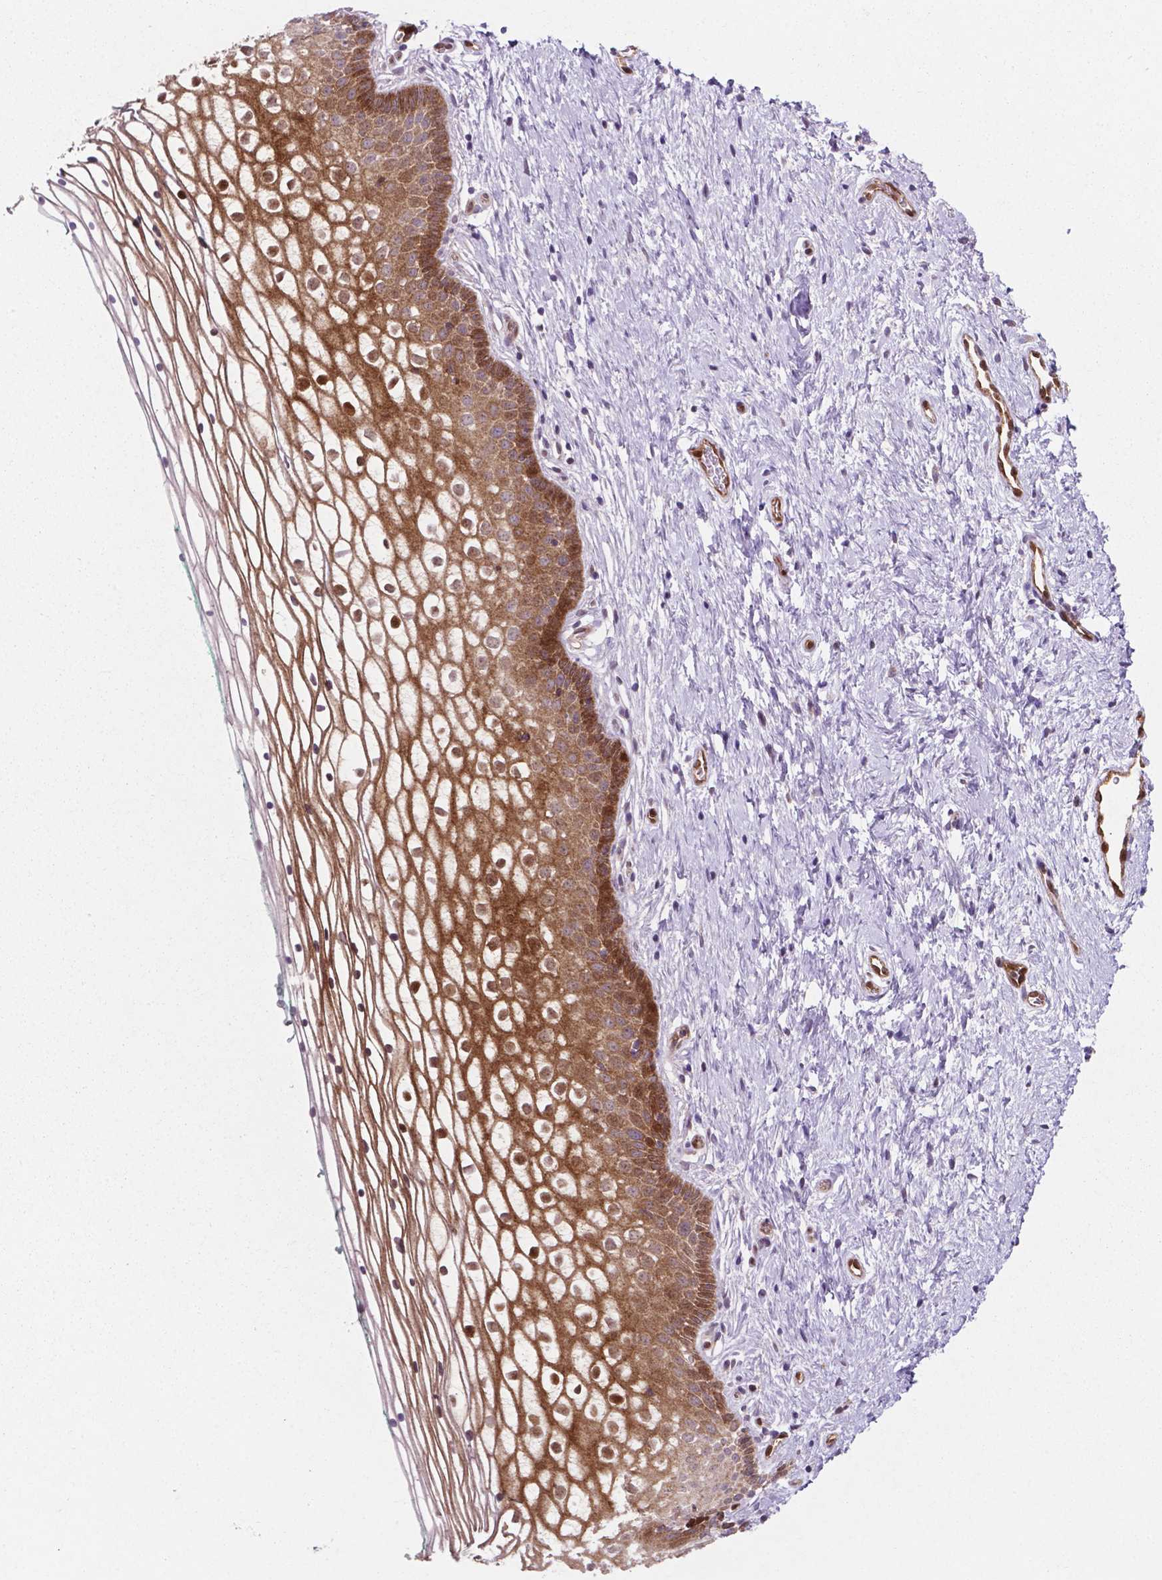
{"staining": {"intensity": "strong", "quantity": ">75%", "location": "cytoplasmic/membranous,nuclear"}, "tissue": "vagina", "cell_type": "Squamous epithelial cells", "image_type": "normal", "snomed": [{"axis": "morphology", "description": "Normal tissue, NOS"}, {"axis": "topography", "description": "Vagina"}], "caption": "A high amount of strong cytoplasmic/membranous,nuclear staining is appreciated in about >75% of squamous epithelial cells in normal vagina.", "gene": "LDHA", "patient": {"sex": "female", "age": 36}}